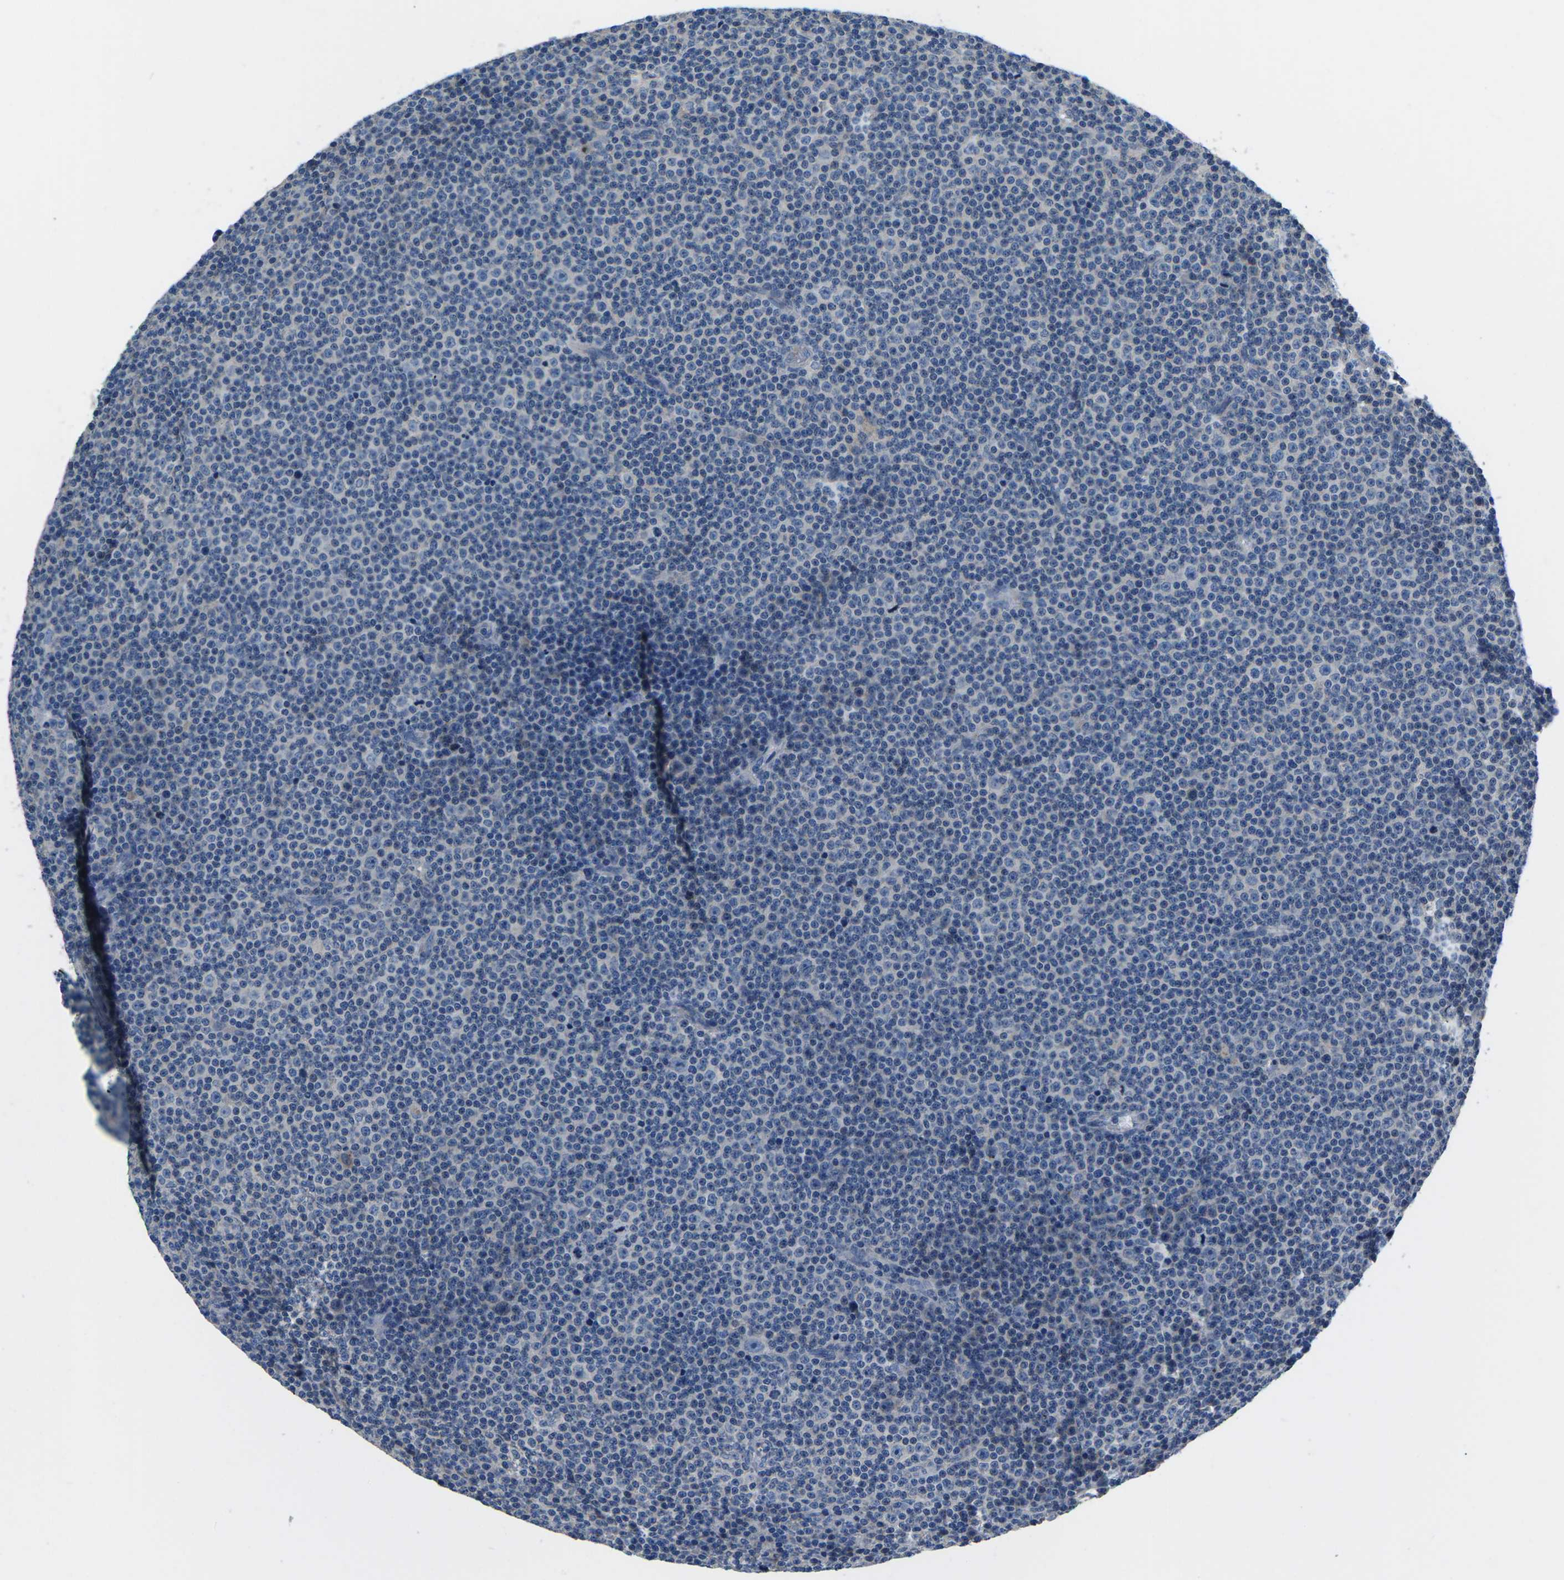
{"staining": {"intensity": "negative", "quantity": "none", "location": "none"}, "tissue": "lymphoma", "cell_type": "Tumor cells", "image_type": "cancer", "snomed": [{"axis": "morphology", "description": "Malignant lymphoma, non-Hodgkin's type, Low grade"}, {"axis": "topography", "description": "Lymph node"}], "caption": "High power microscopy micrograph of an IHC micrograph of lymphoma, revealing no significant positivity in tumor cells. The staining is performed using DAB (3,3'-diaminobenzidine) brown chromogen with nuclei counter-stained in using hematoxylin.", "gene": "PDCD6IP", "patient": {"sex": "female", "age": 67}}